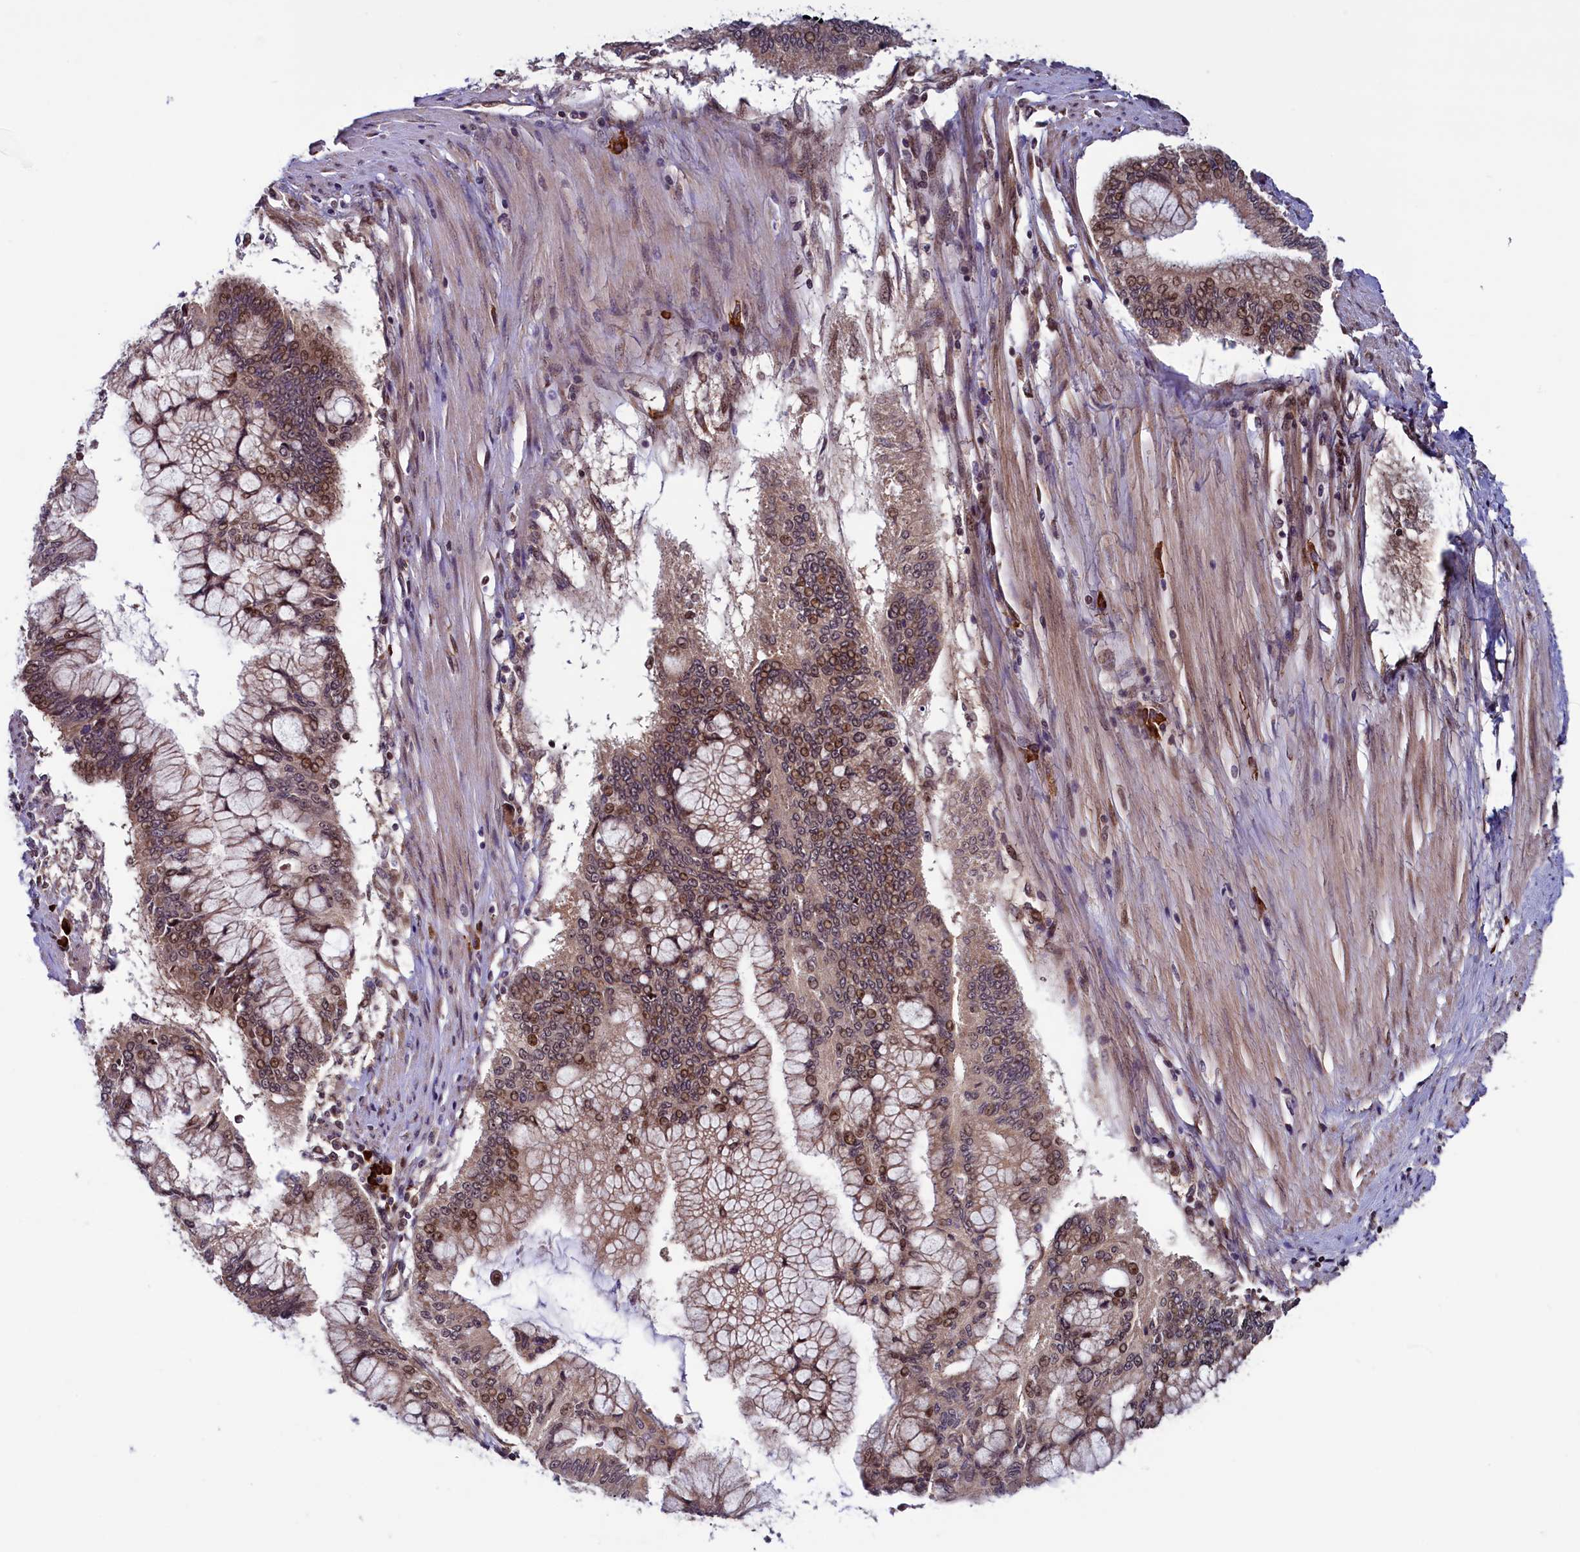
{"staining": {"intensity": "moderate", "quantity": ">75%", "location": "cytoplasmic/membranous,nuclear"}, "tissue": "pancreatic cancer", "cell_type": "Tumor cells", "image_type": "cancer", "snomed": [{"axis": "morphology", "description": "Adenocarcinoma, NOS"}, {"axis": "topography", "description": "Pancreas"}], "caption": "Approximately >75% of tumor cells in pancreatic cancer (adenocarcinoma) reveal moderate cytoplasmic/membranous and nuclear protein expression as visualized by brown immunohistochemical staining.", "gene": "RBFA", "patient": {"sex": "male", "age": 46}}